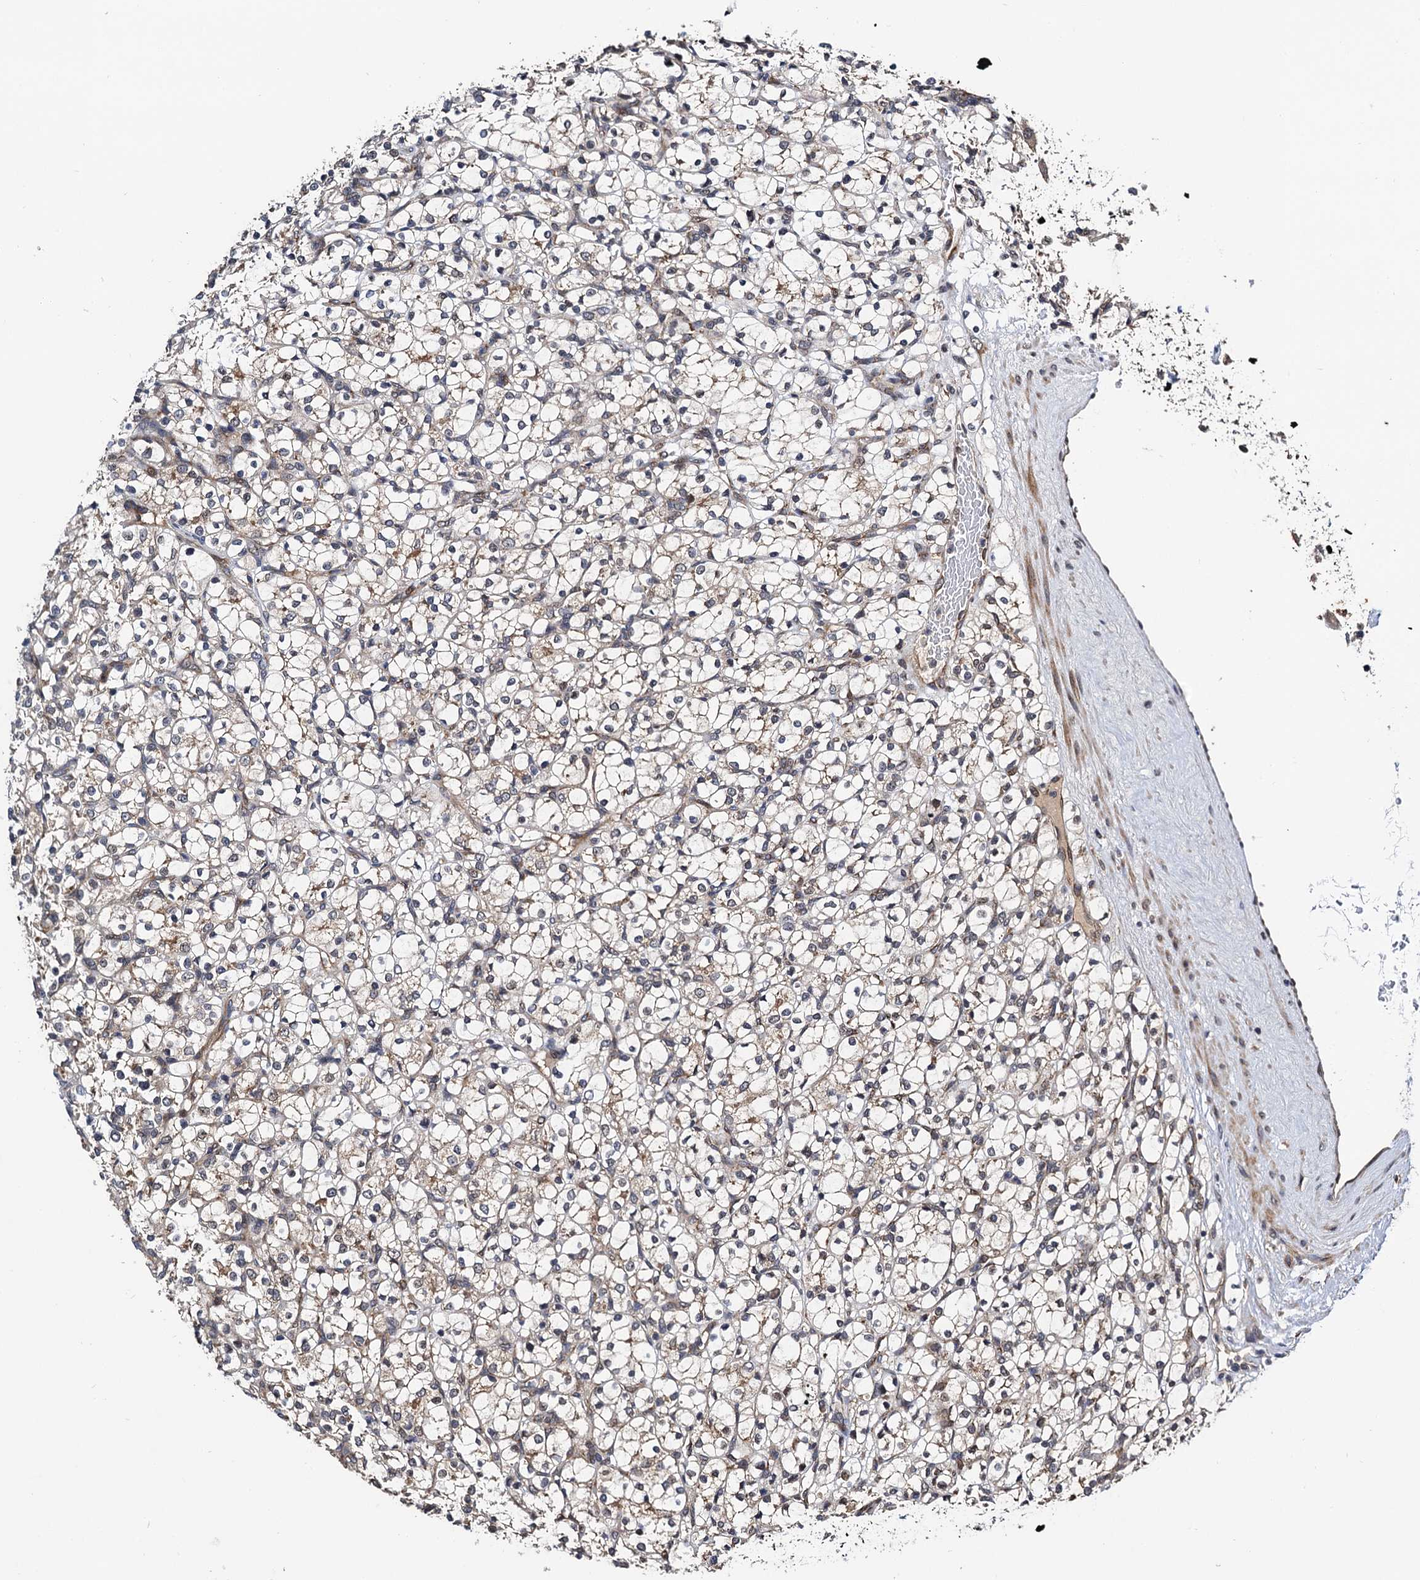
{"staining": {"intensity": "negative", "quantity": "none", "location": "none"}, "tissue": "renal cancer", "cell_type": "Tumor cells", "image_type": "cancer", "snomed": [{"axis": "morphology", "description": "Adenocarcinoma, NOS"}, {"axis": "topography", "description": "Kidney"}], "caption": "Immunohistochemistry (IHC) image of neoplastic tissue: renal adenocarcinoma stained with DAB (3,3'-diaminobenzidine) shows no significant protein staining in tumor cells.", "gene": "NAA16", "patient": {"sex": "female", "age": 69}}